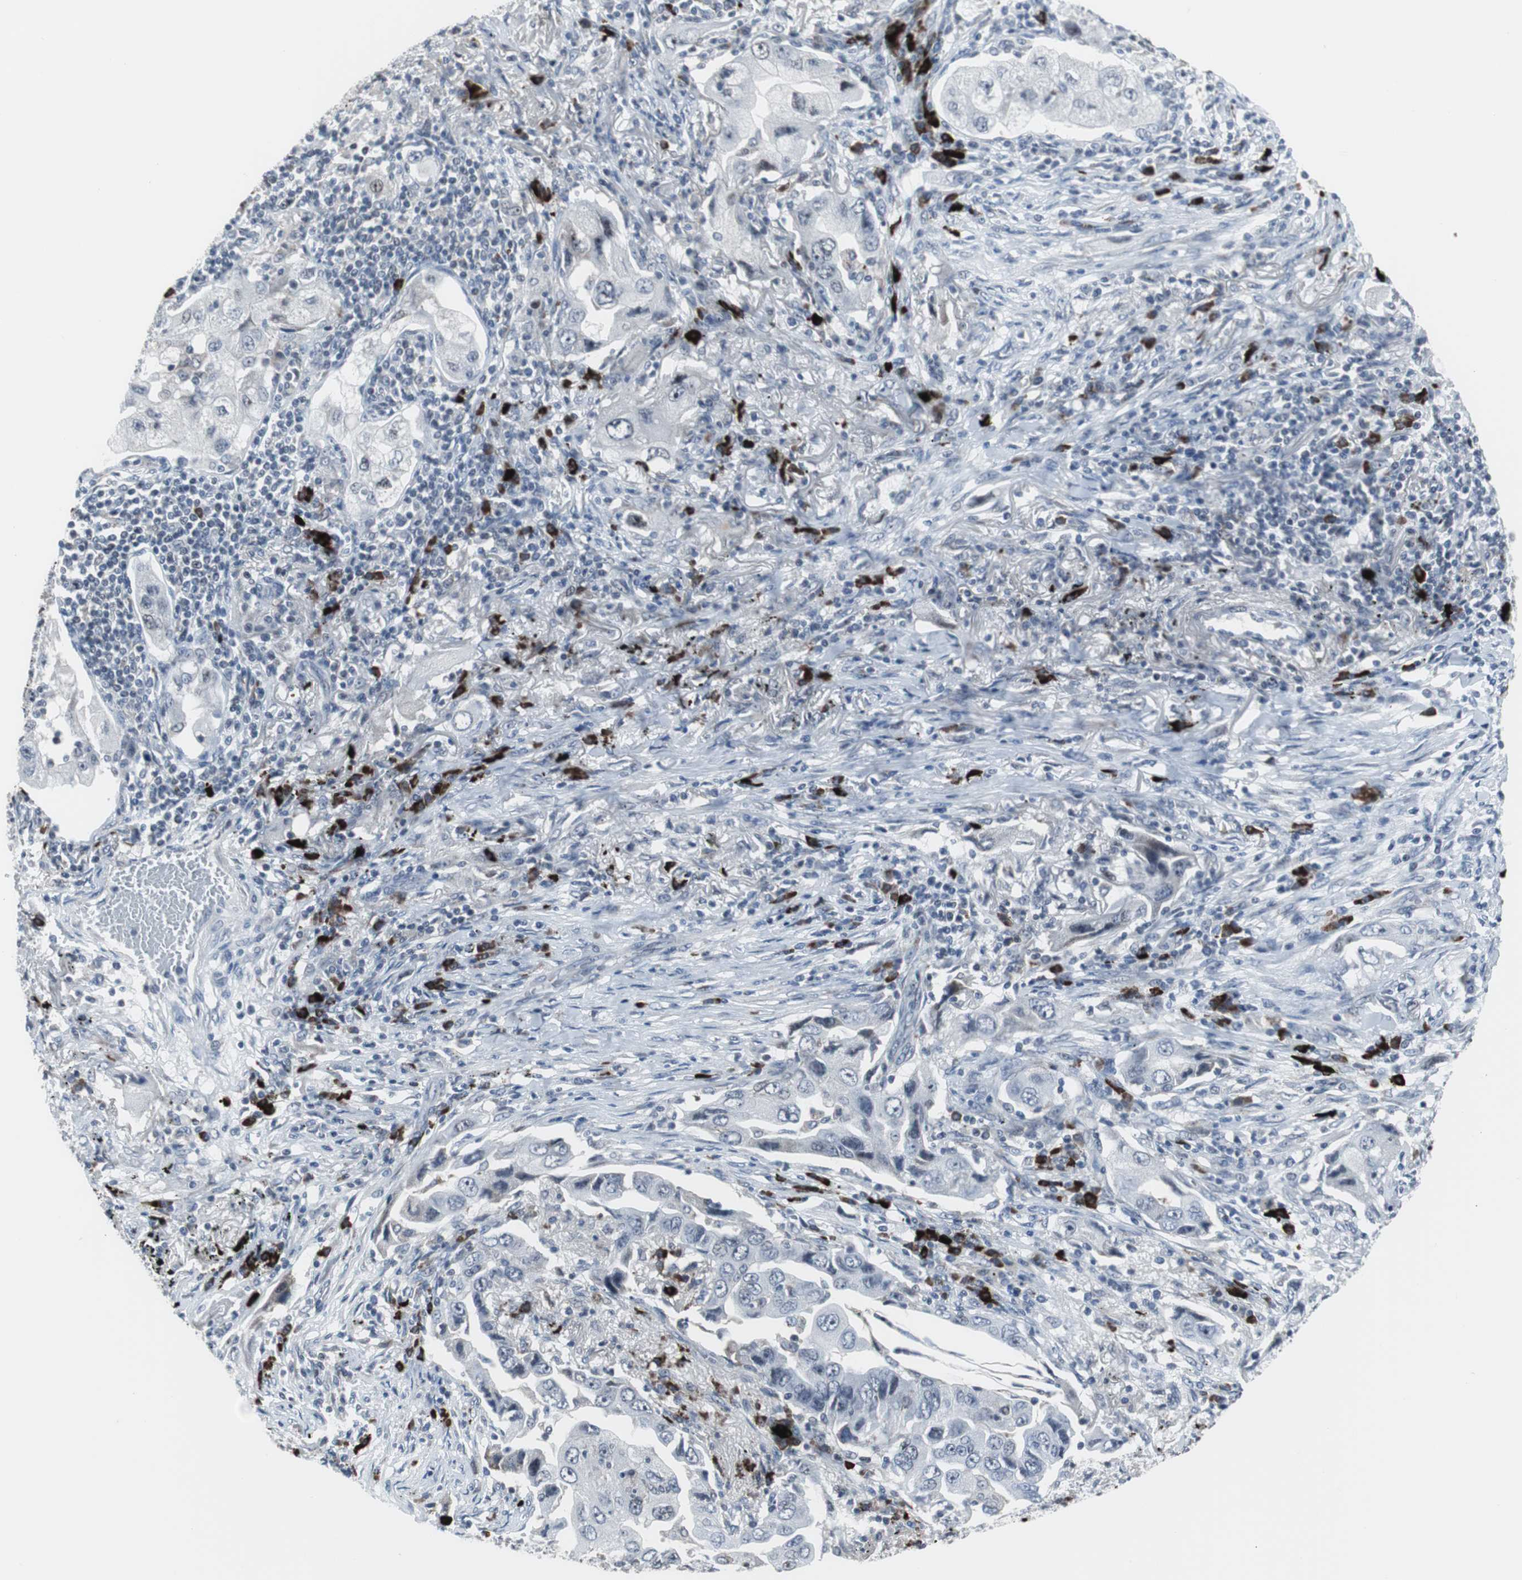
{"staining": {"intensity": "negative", "quantity": "none", "location": "none"}, "tissue": "lung cancer", "cell_type": "Tumor cells", "image_type": "cancer", "snomed": [{"axis": "morphology", "description": "Adenocarcinoma, NOS"}, {"axis": "topography", "description": "Lung"}], "caption": "Tumor cells show no significant protein positivity in lung cancer.", "gene": "DOK1", "patient": {"sex": "female", "age": 65}}